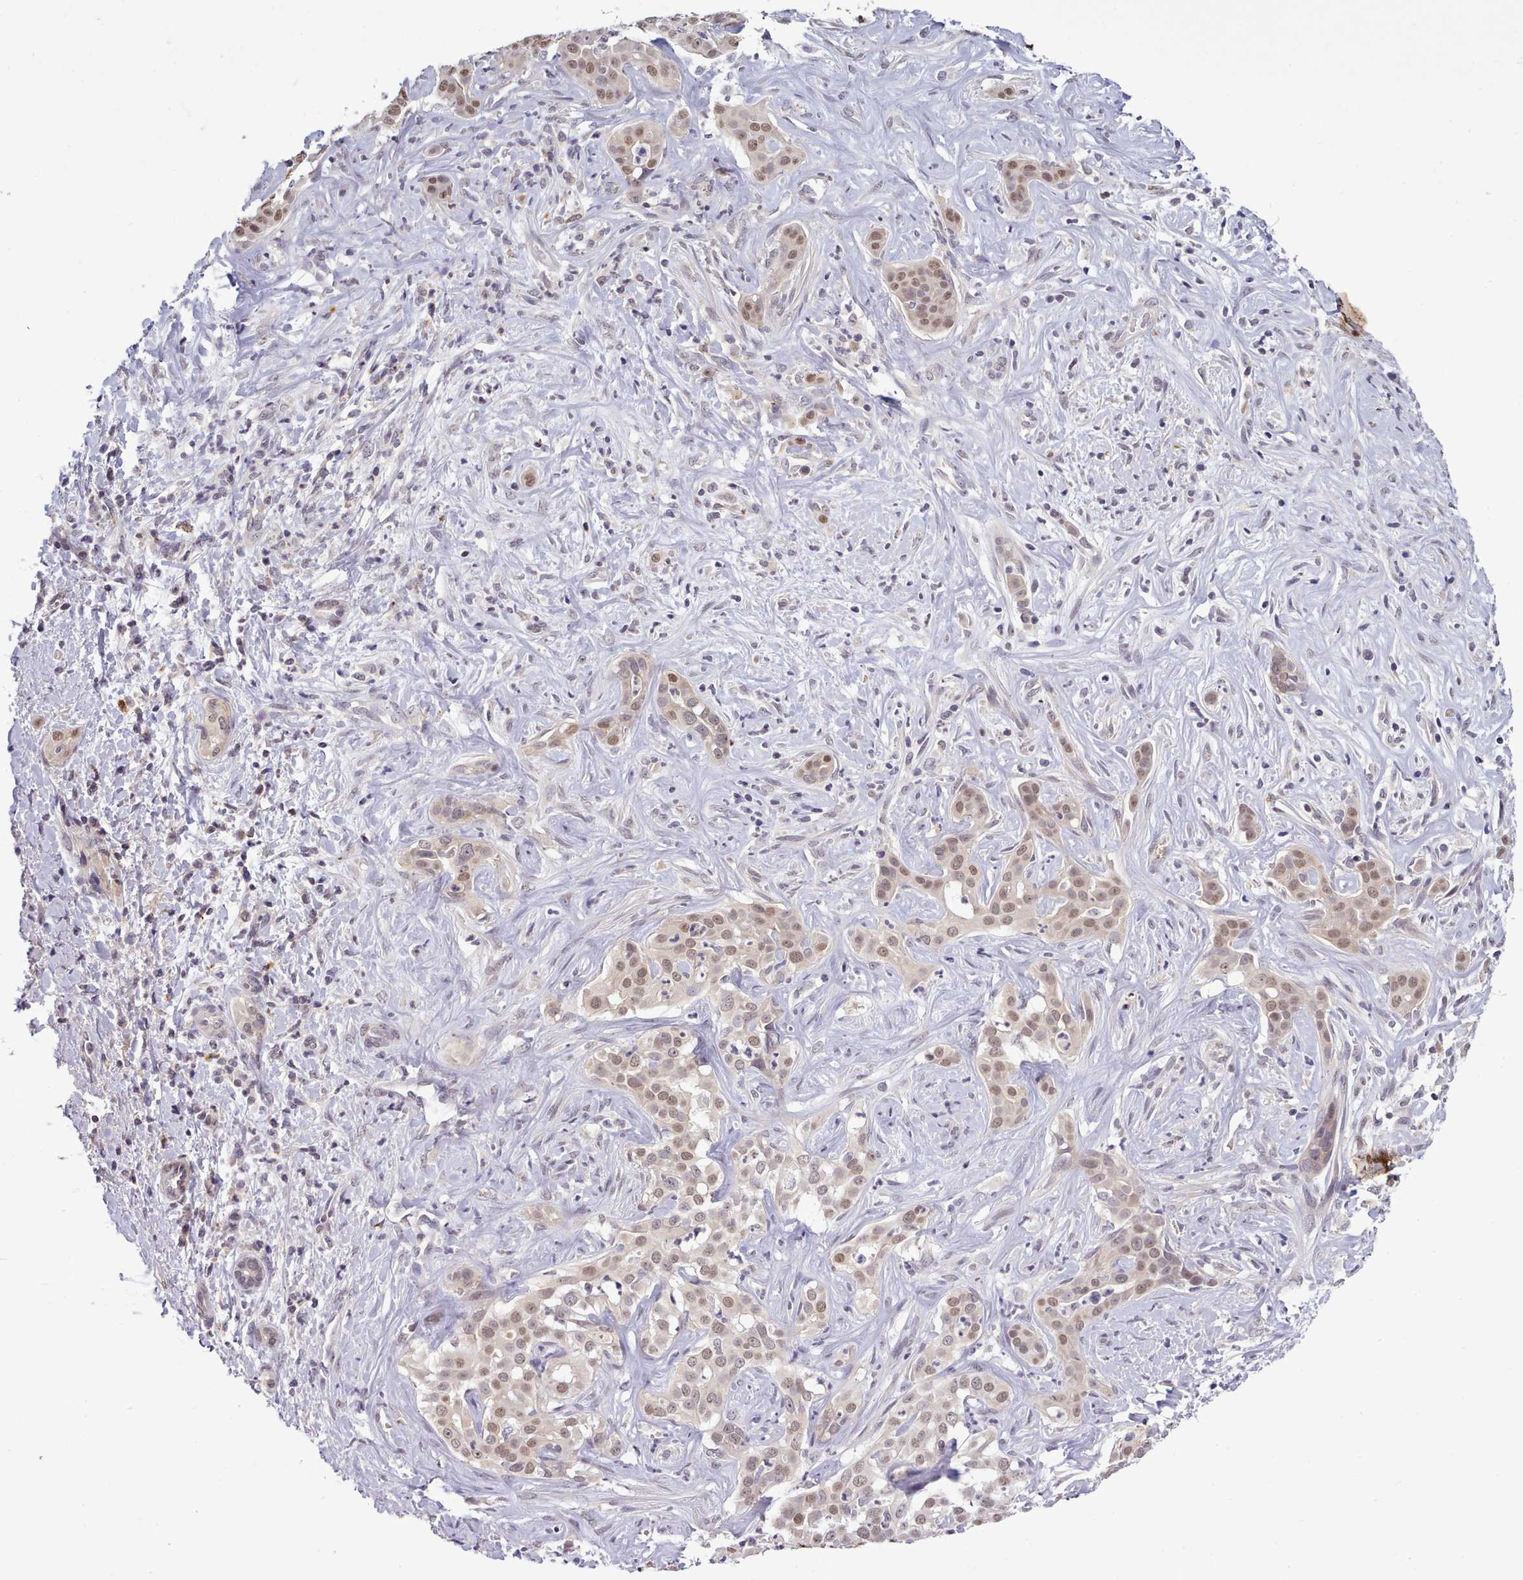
{"staining": {"intensity": "moderate", "quantity": ">75%", "location": "nuclear"}, "tissue": "liver cancer", "cell_type": "Tumor cells", "image_type": "cancer", "snomed": [{"axis": "morphology", "description": "Cholangiocarcinoma"}, {"axis": "topography", "description": "Liver"}], "caption": "IHC image of liver cancer (cholangiocarcinoma) stained for a protein (brown), which exhibits medium levels of moderate nuclear expression in about >75% of tumor cells.", "gene": "ARL17A", "patient": {"sex": "male", "age": 67}}